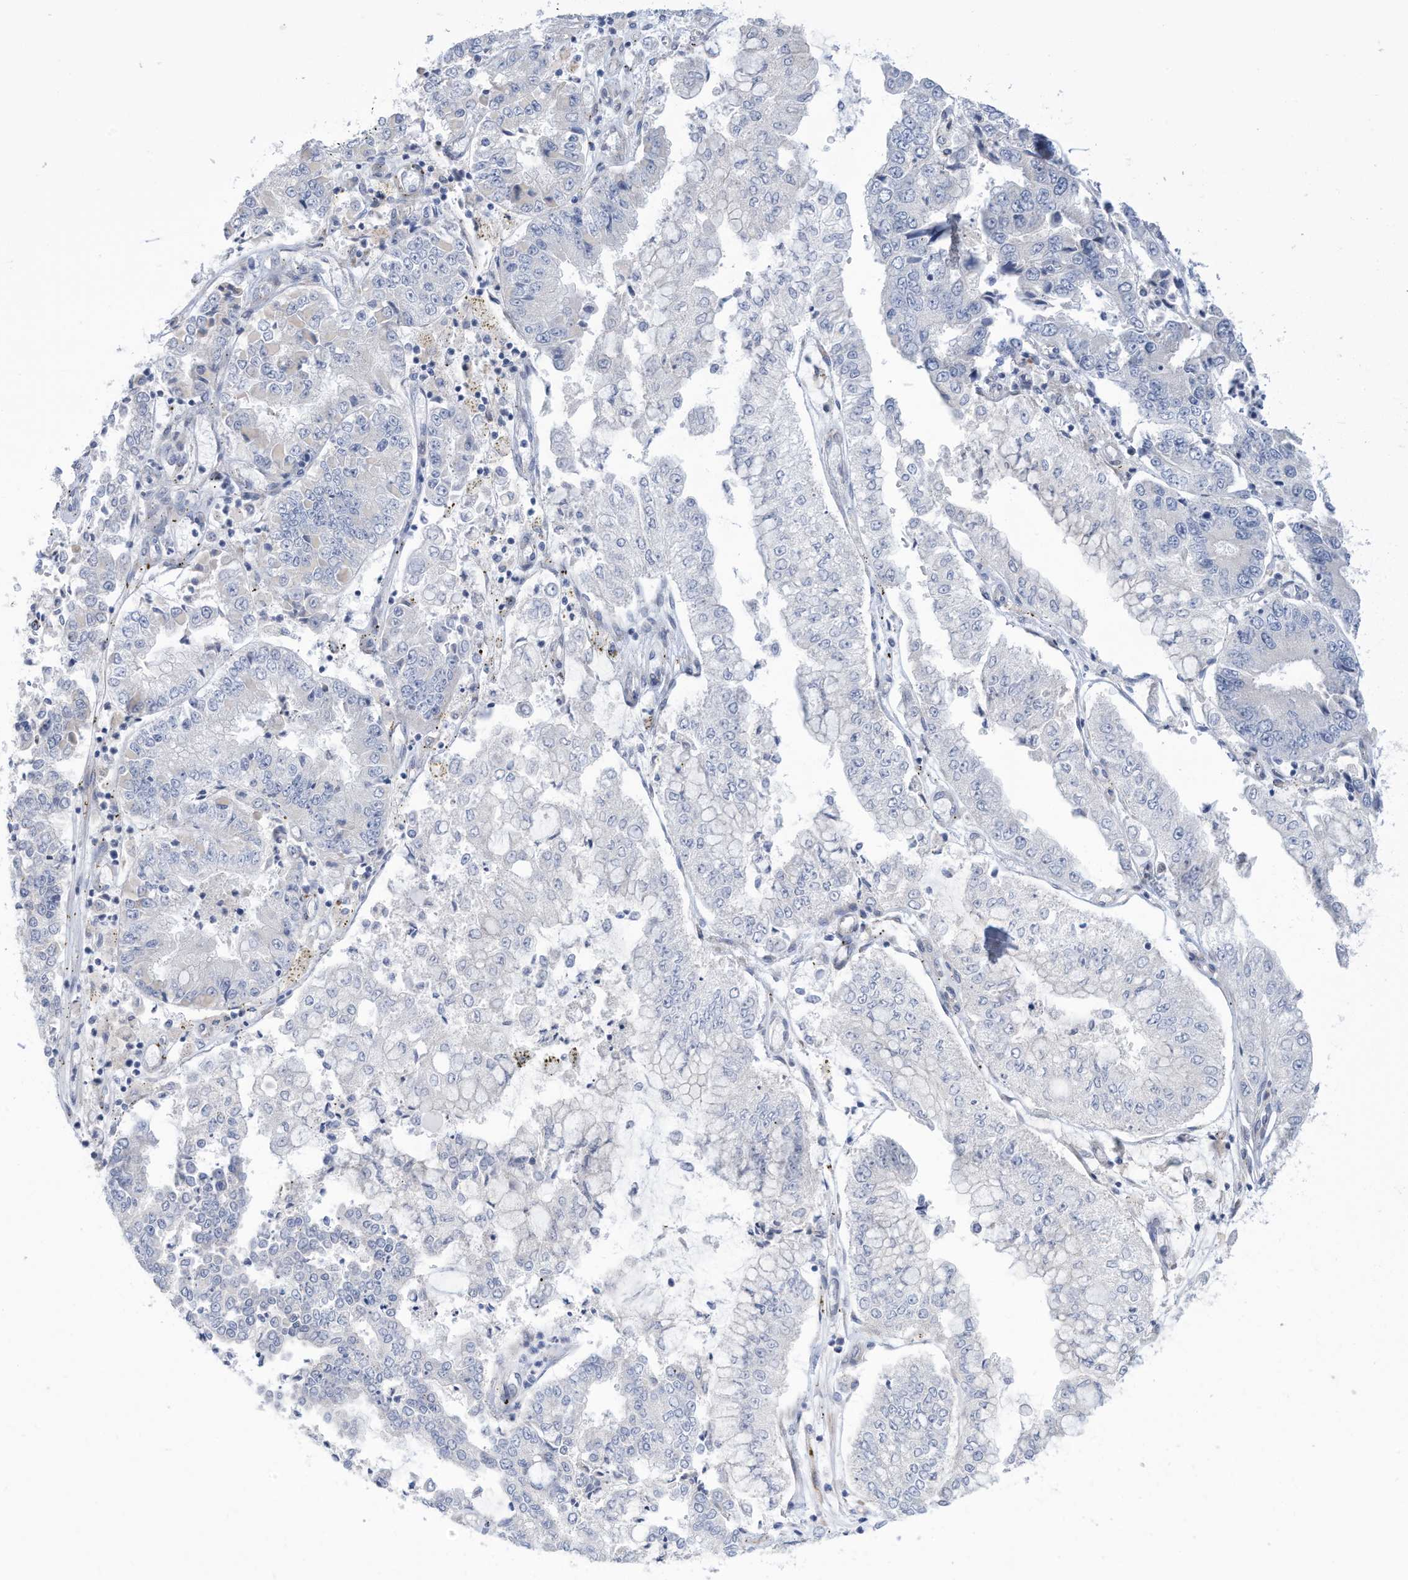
{"staining": {"intensity": "negative", "quantity": "none", "location": "none"}, "tissue": "stomach cancer", "cell_type": "Tumor cells", "image_type": "cancer", "snomed": [{"axis": "morphology", "description": "Adenocarcinoma, NOS"}, {"axis": "topography", "description": "Stomach"}], "caption": "Immunohistochemistry (IHC) of human adenocarcinoma (stomach) exhibits no positivity in tumor cells.", "gene": "ZNF292", "patient": {"sex": "male", "age": 76}}